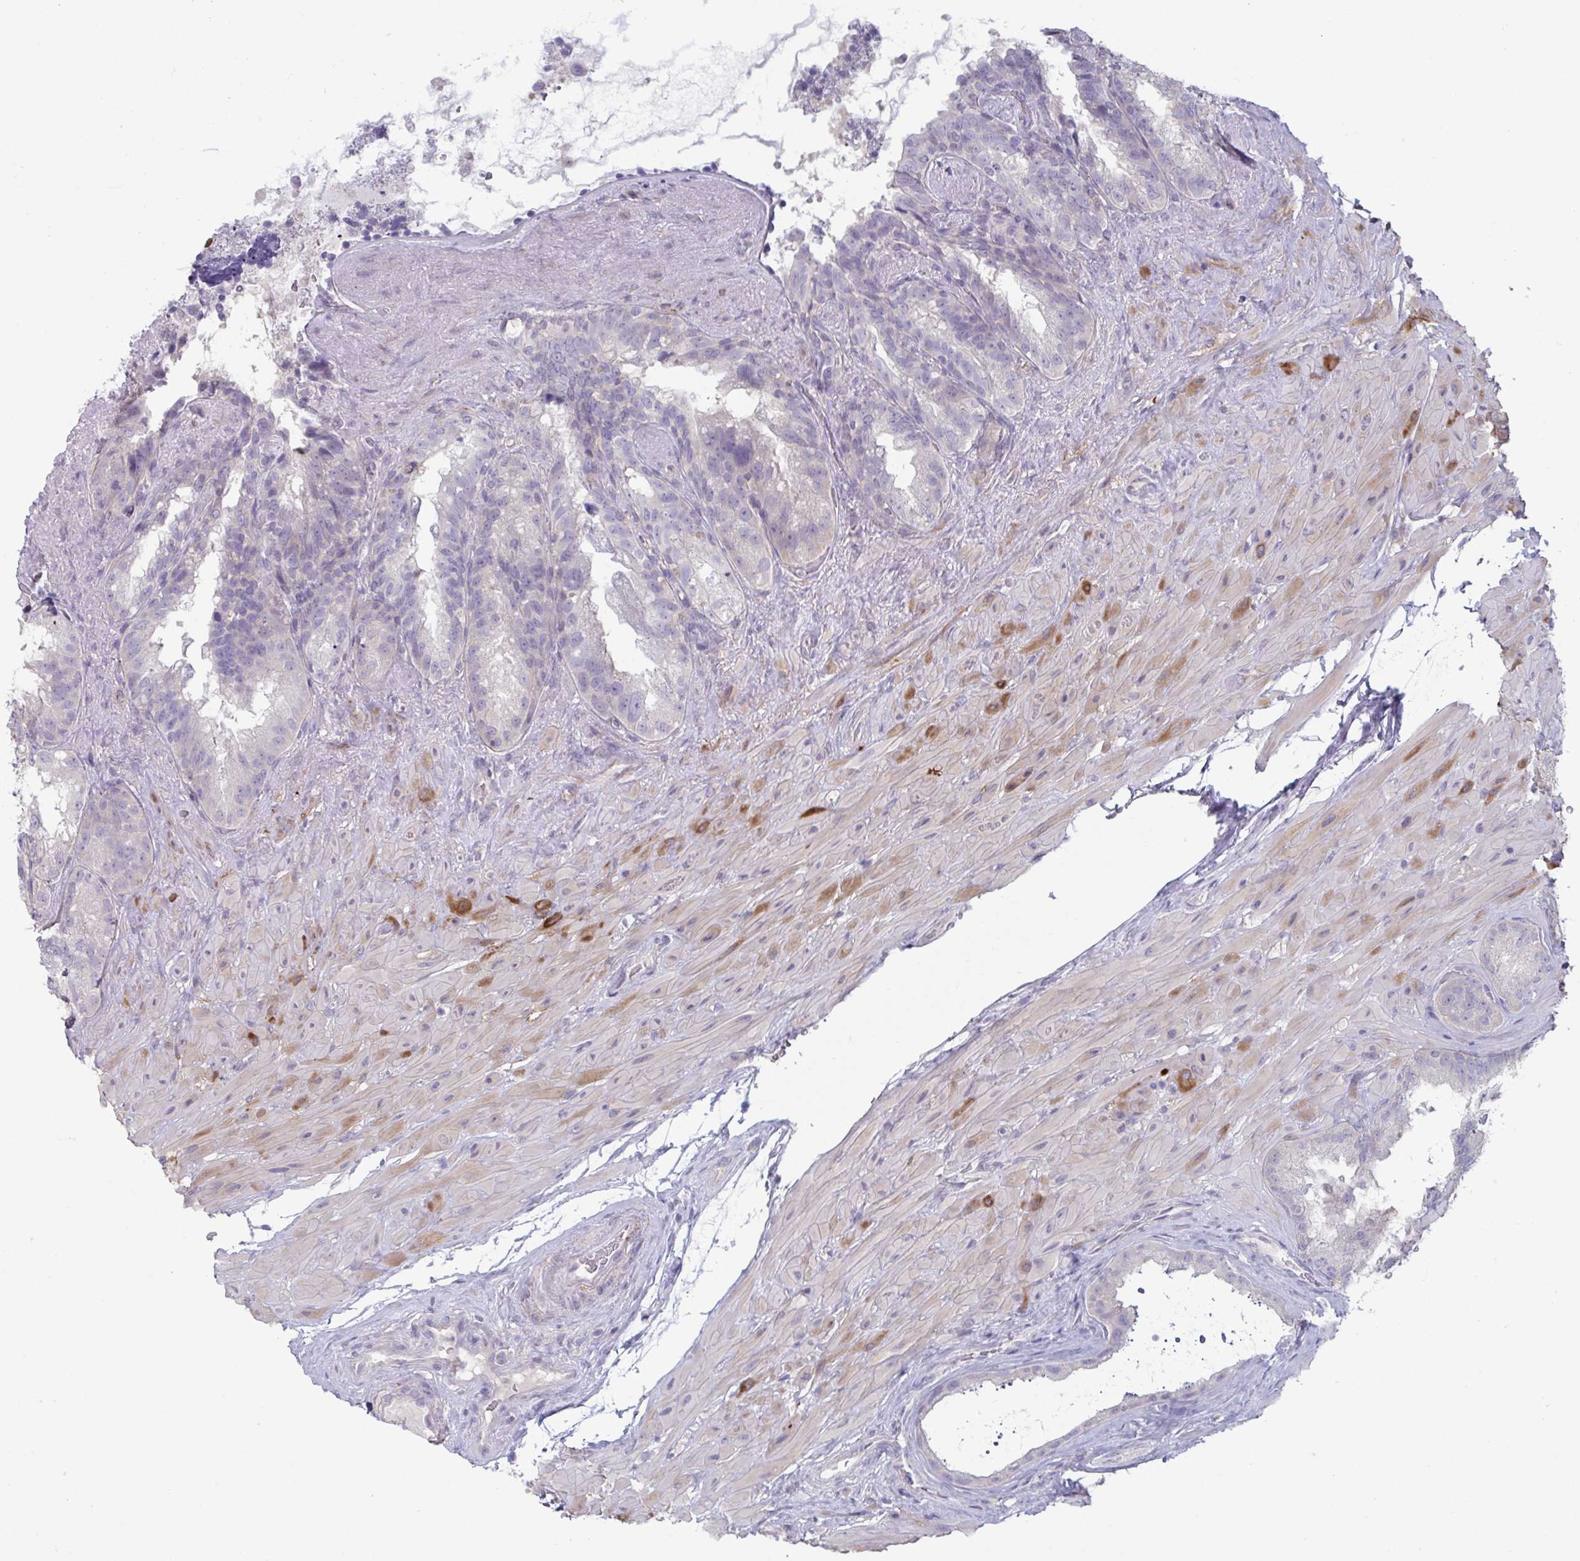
{"staining": {"intensity": "negative", "quantity": "none", "location": "none"}, "tissue": "seminal vesicle", "cell_type": "Glandular cells", "image_type": "normal", "snomed": [{"axis": "morphology", "description": "Normal tissue, NOS"}, {"axis": "topography", "description": "Seminal veicle"}], "caption": "Immunohistochemistry (IHC) of benign seminal vesicle exhibits no expression in glandular cells.", "gene": "STK26", "patient": {"sex": "male", "age": 60}}